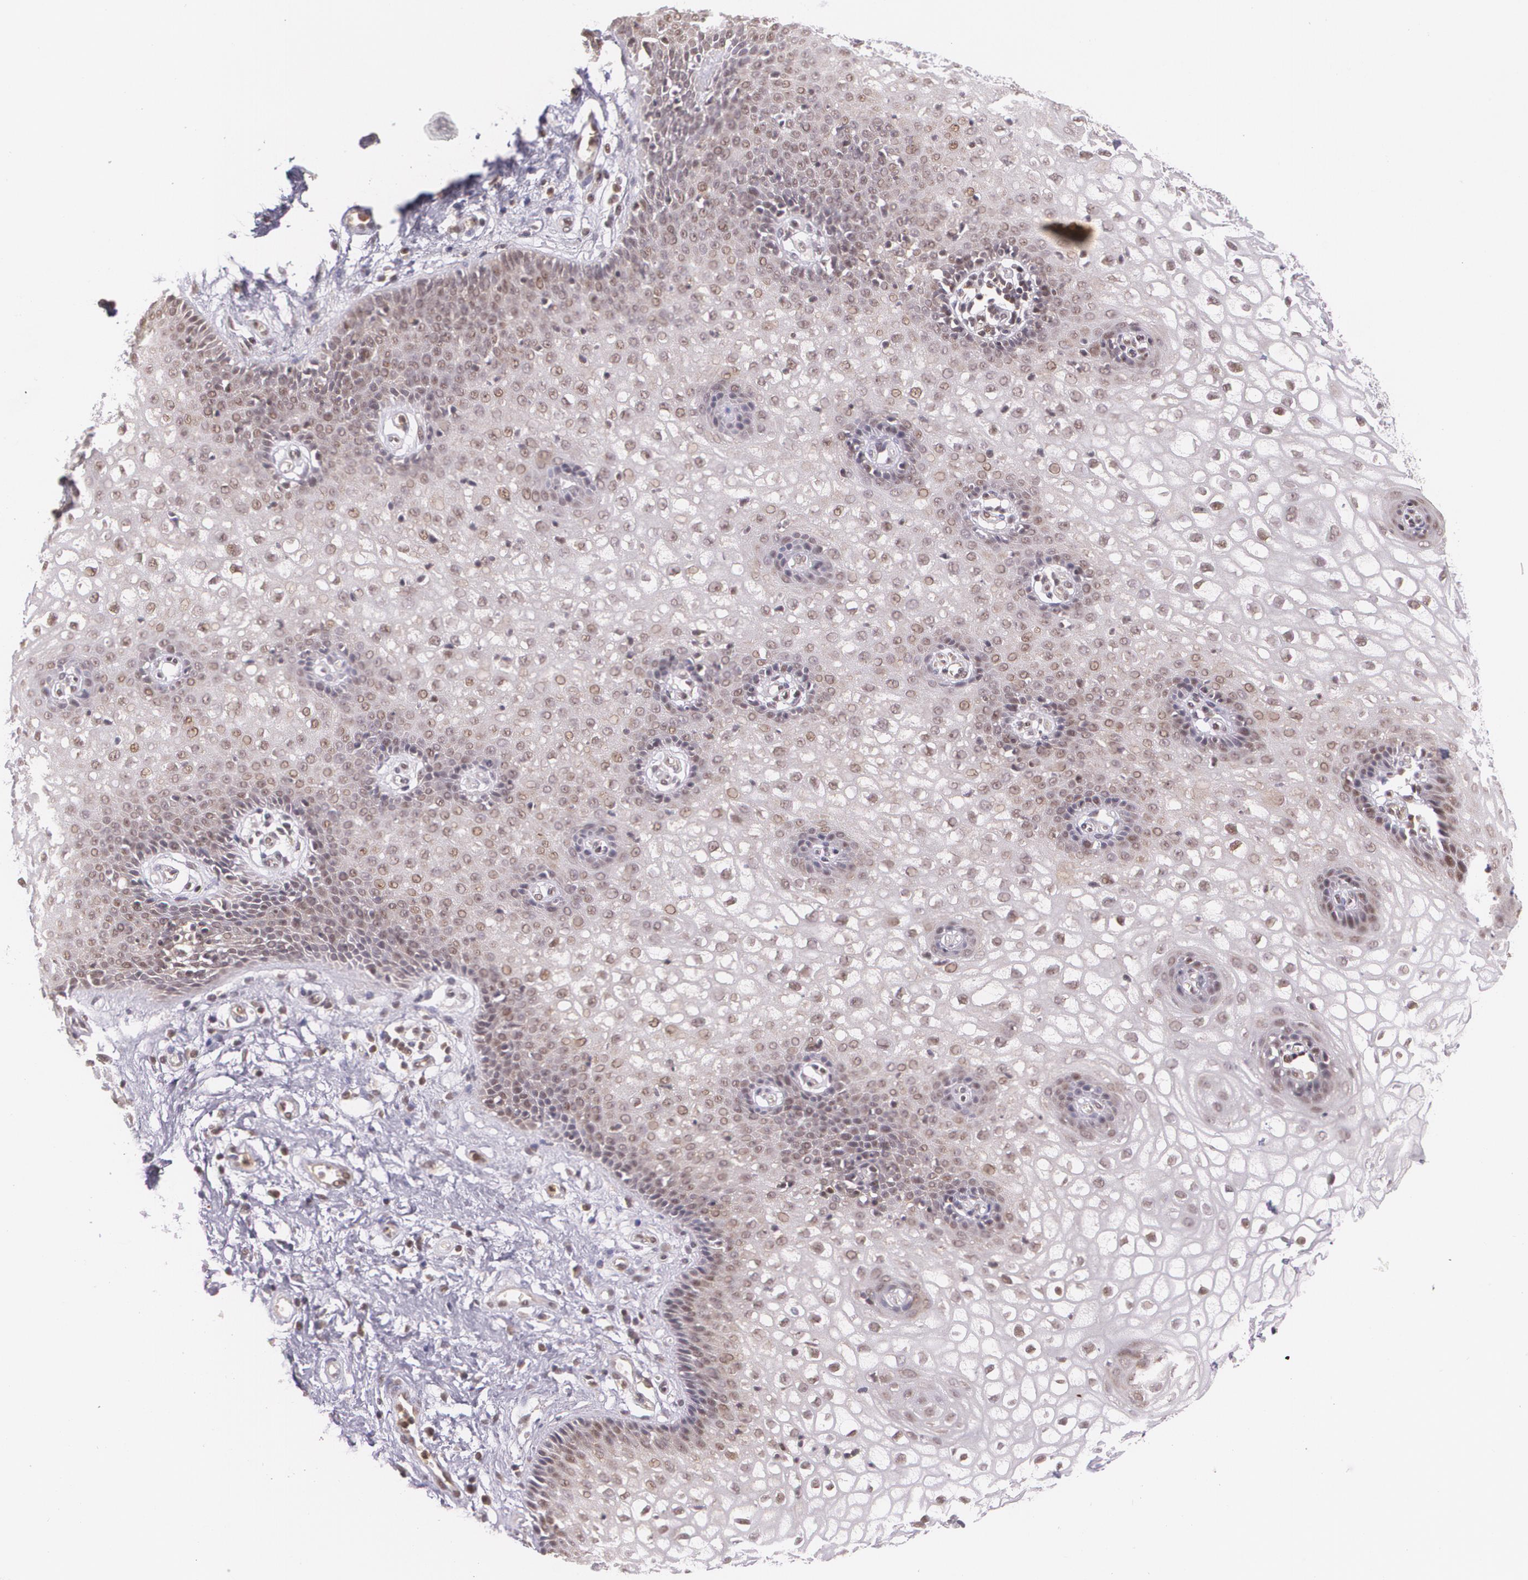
{"staining": {"intensity": "weak", "quantity": "<25%", "location": "nuclear"}, "tissue": "vagina", "cell_type": "Squamous epithelial cells", "image_type": "normal", "snomed": [{"axis": "morphology", "description": "Normal tissue, NOS"}, {"axis": "topography", "description": "Vagina"}], "caption": "Immunohistochemistry (IHC) image of normal vagina: human vagina stained with DAB reveals no significant protein positivity in squamous epithelial cells.", "gene": "CUL2", "patient": {"sex": "female", "age": 34}}